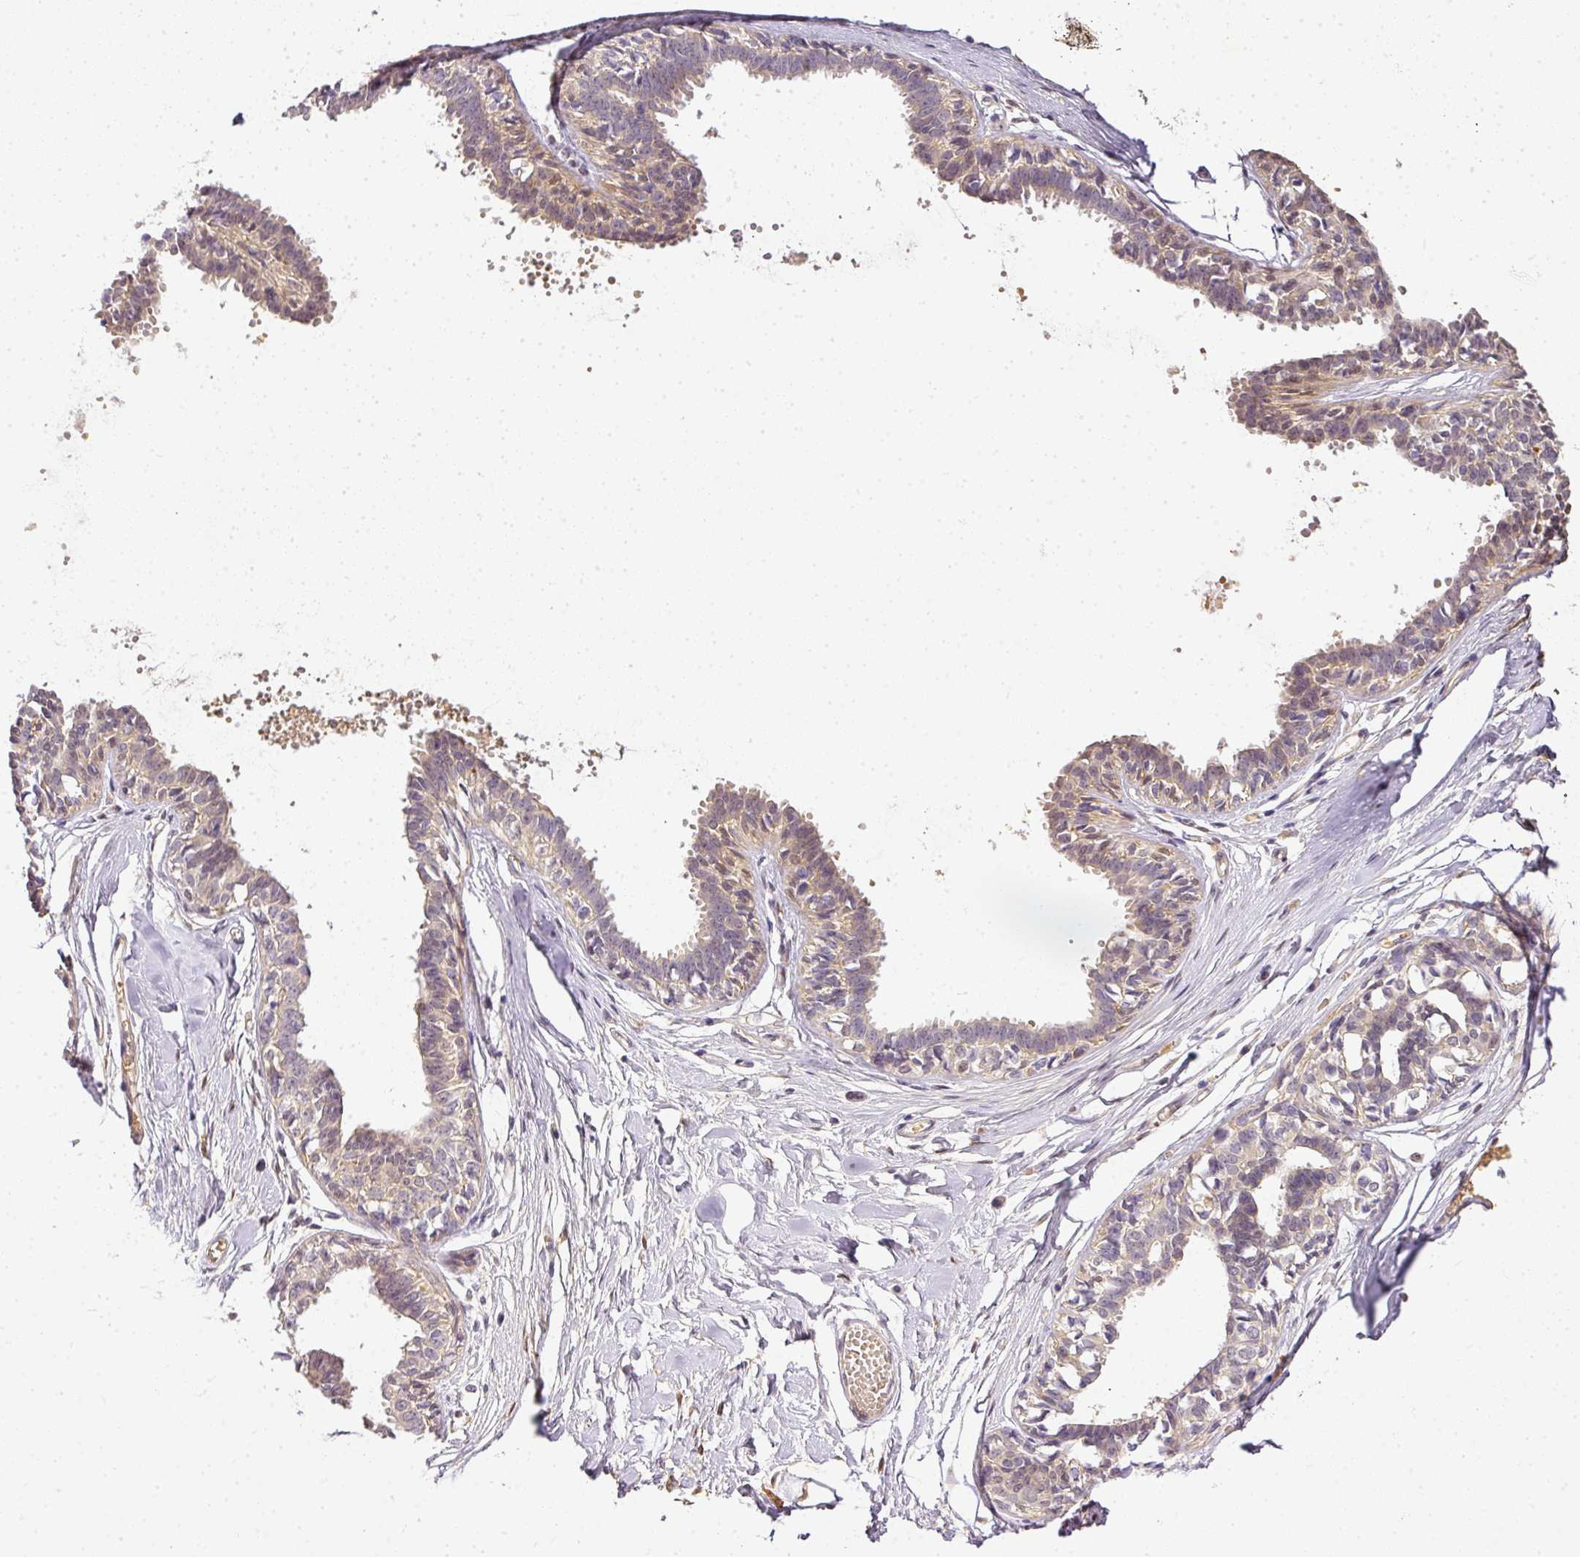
{"staining": {"intensity": "weak", "quantity": "25%-75%", "location": "cytoplasmic/membranous"}, "tissue": "breast", "cell_type": "Glandular cells", "image_type": "normal", "snomed": [{"axis": "morphology", "description": "Normal tissue, NOS"}, {"axis": "topography", "description": "Breast"}], "caption": "An IHC micrograph of benign tissue is shown. Protein staining in brown shows weak cytoplasmic/membranous positivity in breast within glandular cells. Nuclei are stained in blue.", "gene": "ADH5", "patient": {"sex": "female", "age": 27}}